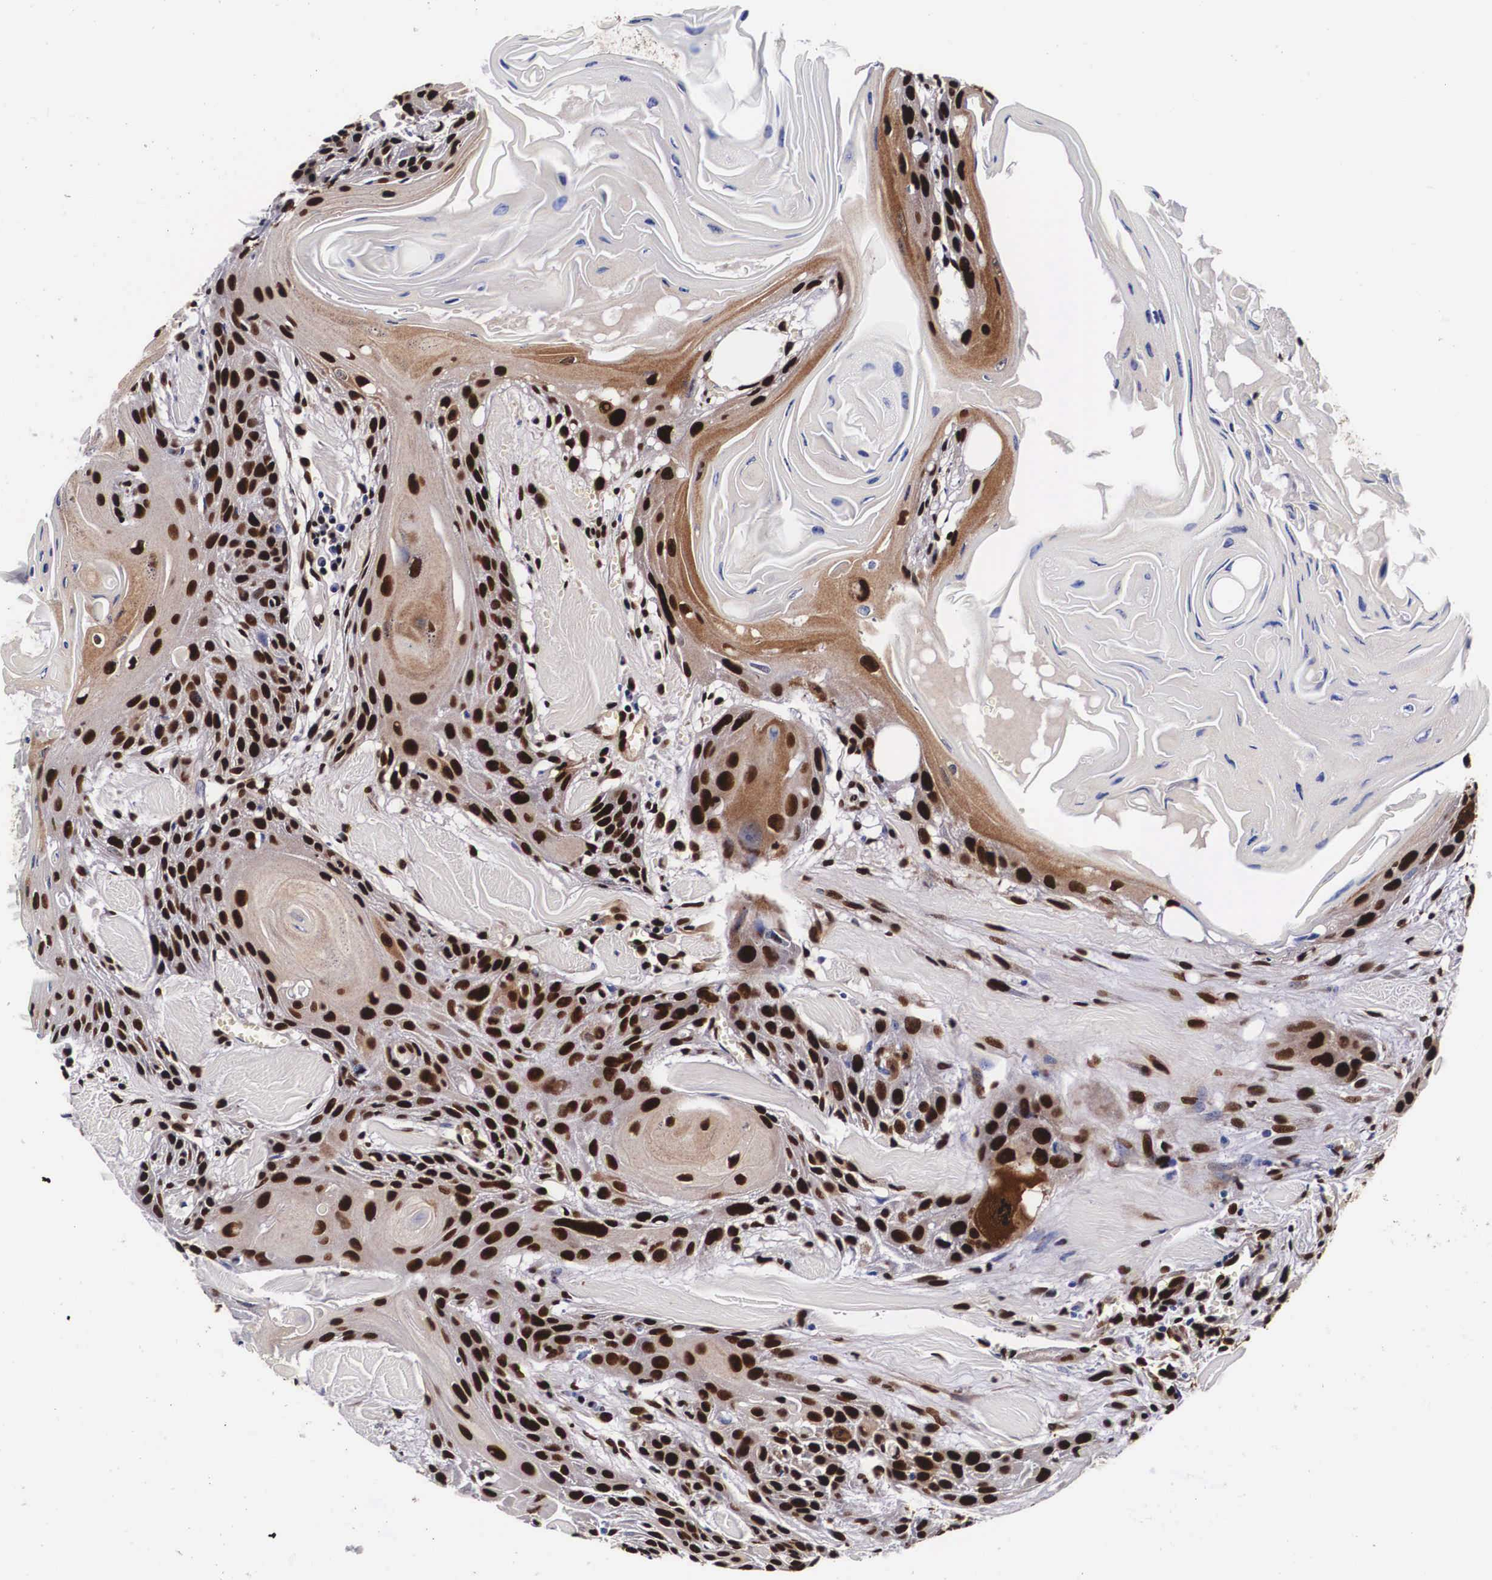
{"staining": {"intensity": "strong", "quantity": ">75%", "location": "nuclear"}, "tissue": "head and neck cancer", "cell_type": "Tumor cells", "image_type": "cancer", "snomed": [{"axis": "morphology", "description": "Squamous cell carcinoma, NOS"}, {"axis": "morphology", "description": "Squamous cell carcinoma, metastatic, NOS"}, {"axis": "topography", "description": "Lymph node"}, {"axis": "topography", "description": "Salivary gland"}, {"axis": "topography", "description": "Head-Neck"}], "caption": "Brown immunohistochemical staining in head and neck metastatic squamous cell carcinoma reveals strong nuclear staining in approximately >75% of tumor cells.", "gene": "PABPN1", "patient": {"sex": "female", "age": 74}}